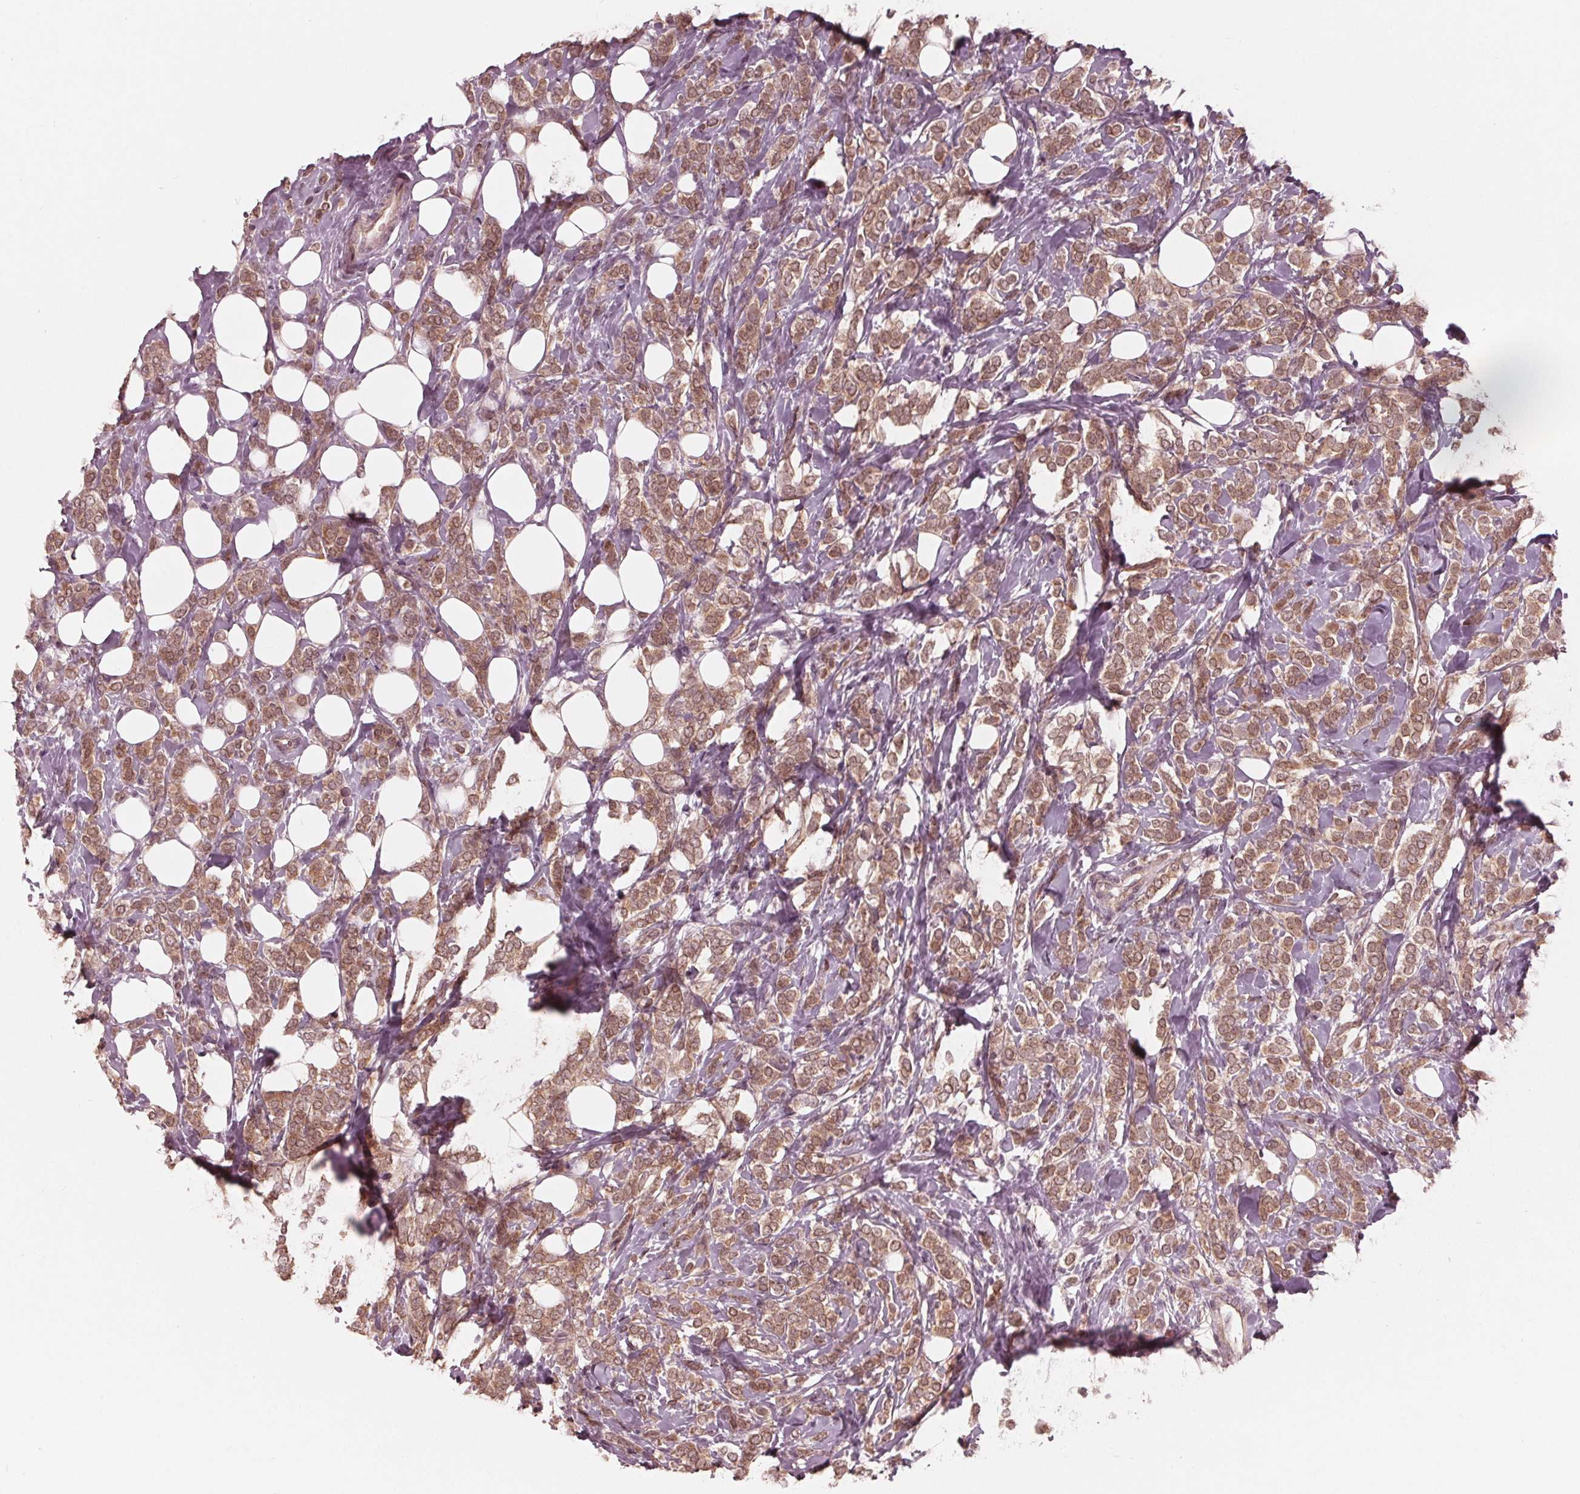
{"staining": {"intensity": "moderate", "quantity": ">75%", "location": "cytoplasmic/membranous"}, "tissue": "breast cancer", "cell_type": "Tumor cells", "image_type": "cancer", "snomed": [{"axis": "morphology", "description": "Lobular carcinoma"}, {"axis": "topography", "description": "Breast"}], "caption": "DAB immunohistochemical staining of breast cancer (lobular carcinoma) reveals moderate cytoplasmic/membranous protein expression in approximately >75% of tumor cells.", "gene": "UBALD1", "patient": {"sex": "female", "age": 49}}